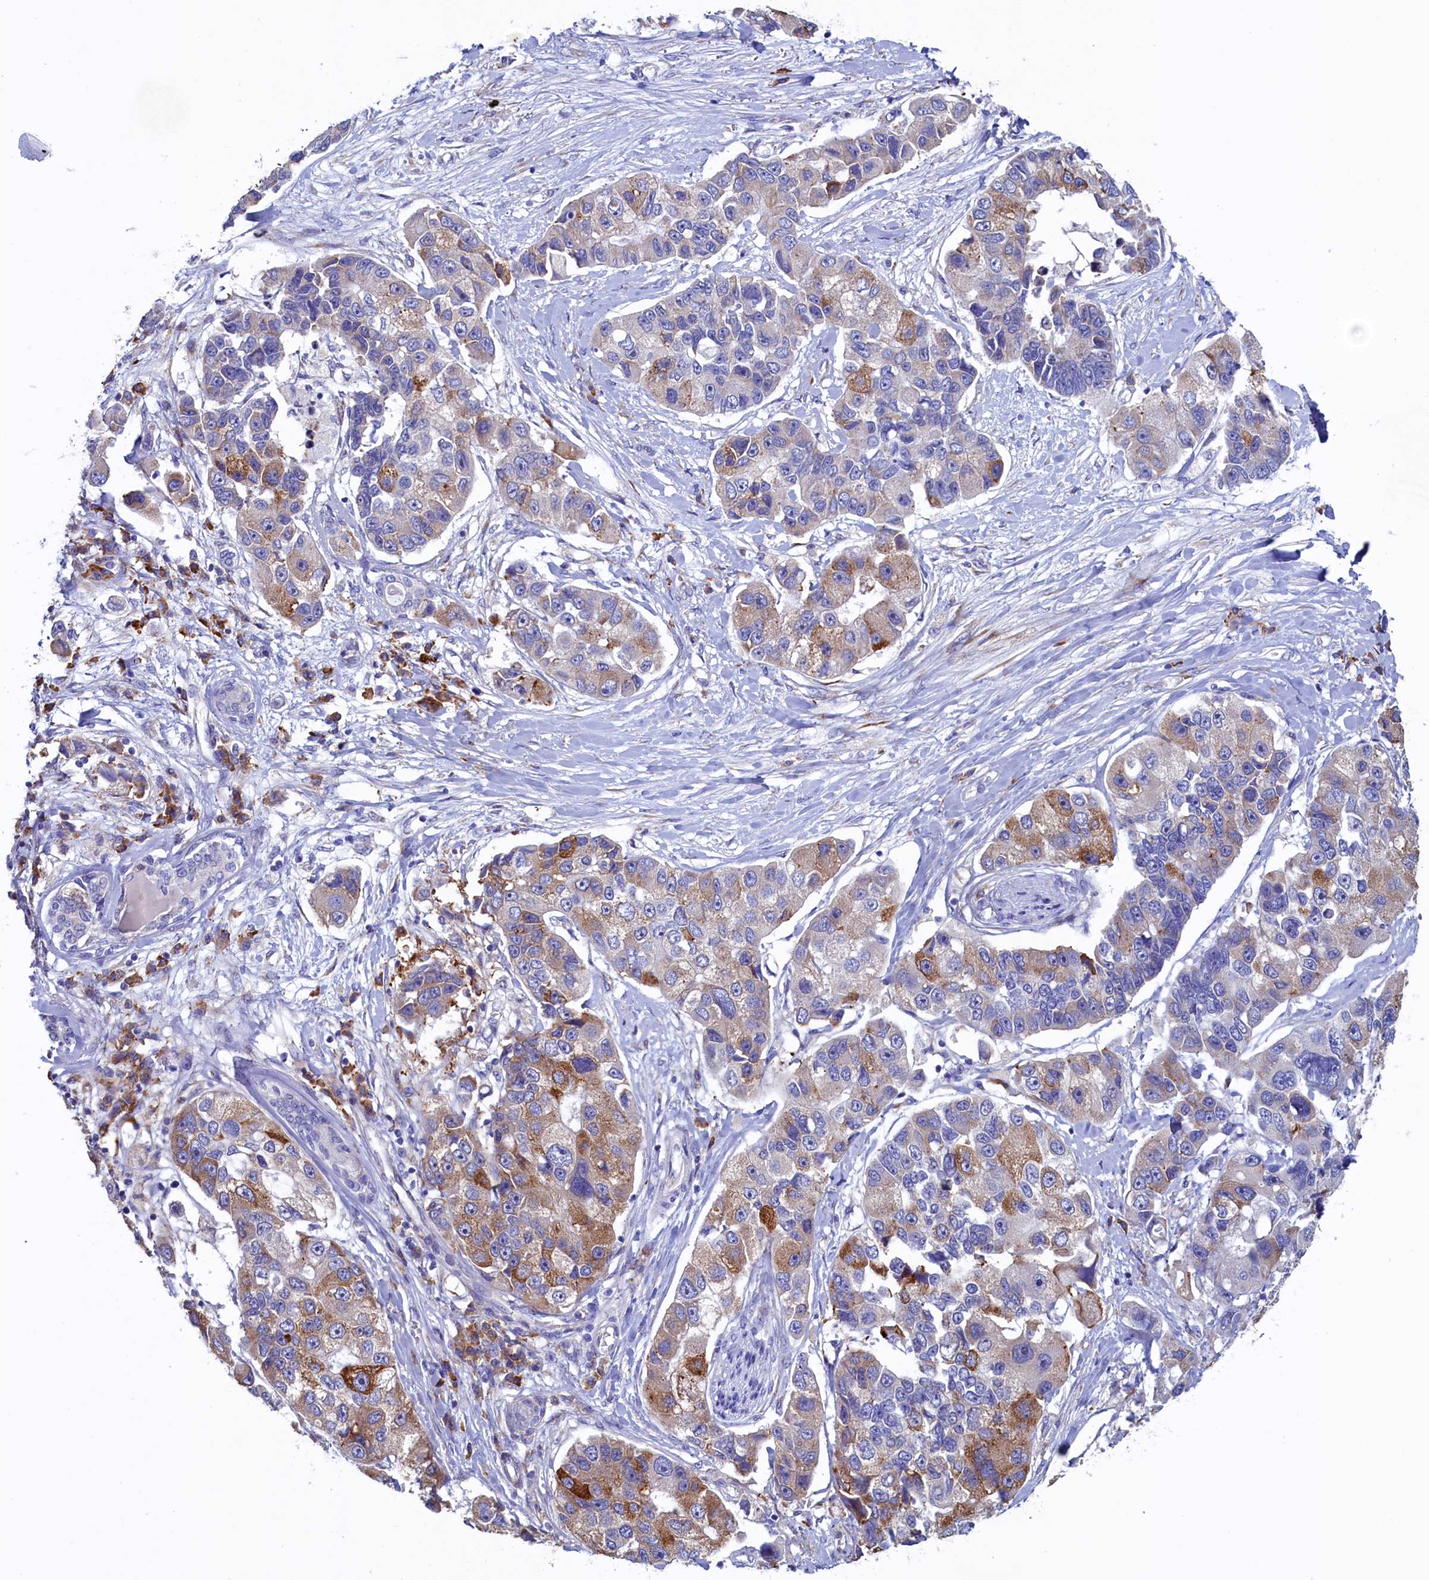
{"staining": {"intensity": "moderate", "quantity": "<25%", "location": "cytoplasmic/membranous"}, "tissue": "lung cancer", "cell_type": "Tumor cells", "image_type": "cancer", "snomed": [{"axis": "morphology", "description": "Adenocarcinoma, NOS"}, {"axis": "topography", "description": "Lung"}], "caption": "Protein staining of adenocarcinoma (lung) tissue demonstrates moderate cytoplasmic/membranous expression in approximately <25% of tumor cells.", "gene": "CBLIF", "patient": {"sex": "female", "age": 54}}